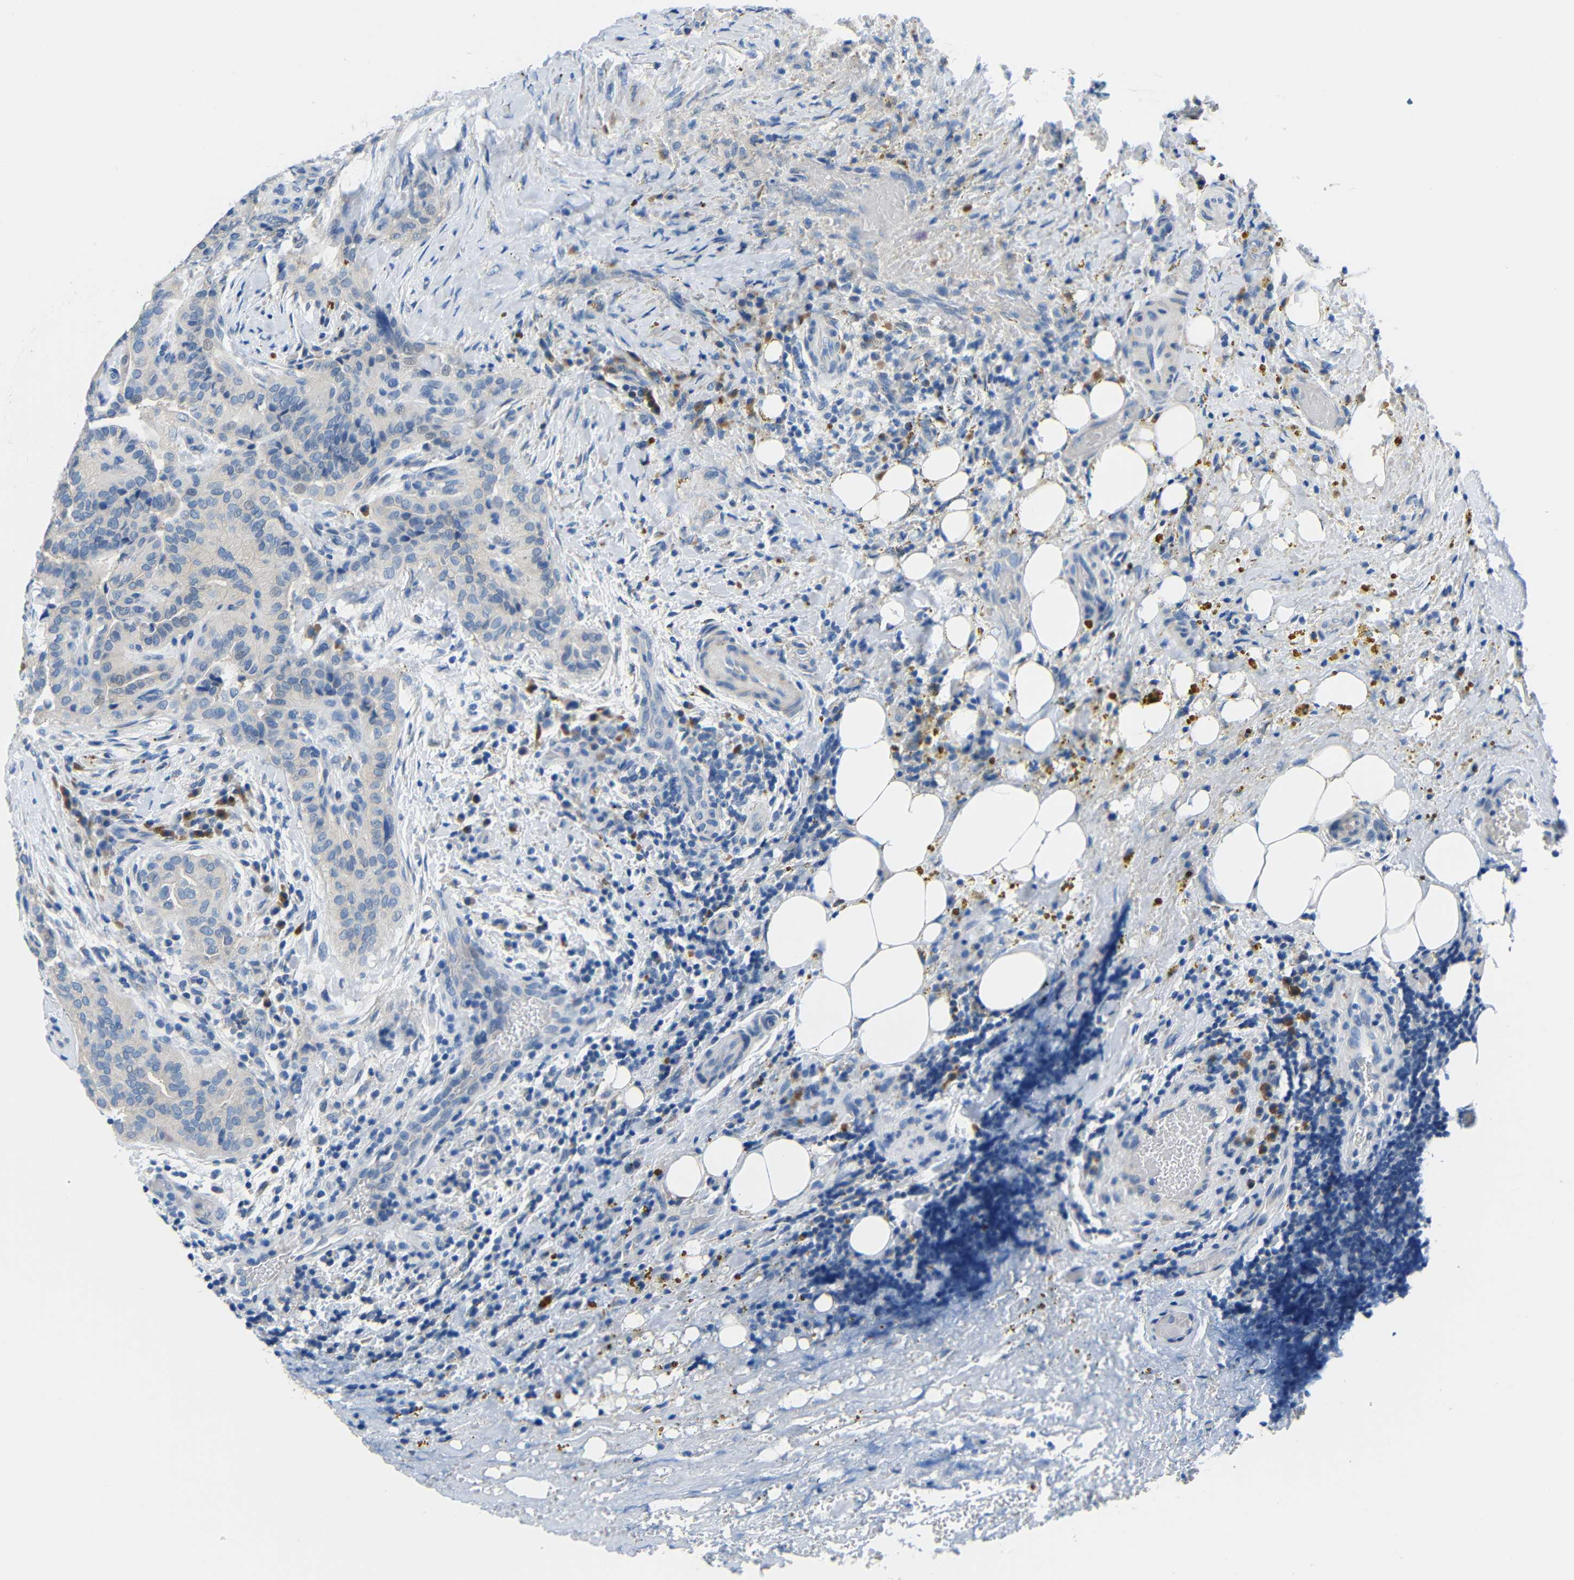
{"staining": {"intensity": "negative", "quantity": "none", "location": "none"}, "tissue": "thyroid cancer", "cell_type": "Tumor cells", "image_type": "cancer", "snomed": [{"axis": "morphology", "description": "Papillary adenocarcinoma, NOS"}, {"axis": "topography", "description": "Thyroid gland"}], "caption": "The image displays no significant expression in tumor cells of thyroid papillary adenocarcinoma.", "gene": "NEGR1", "patient": {"sex": "male", "age": 77}}